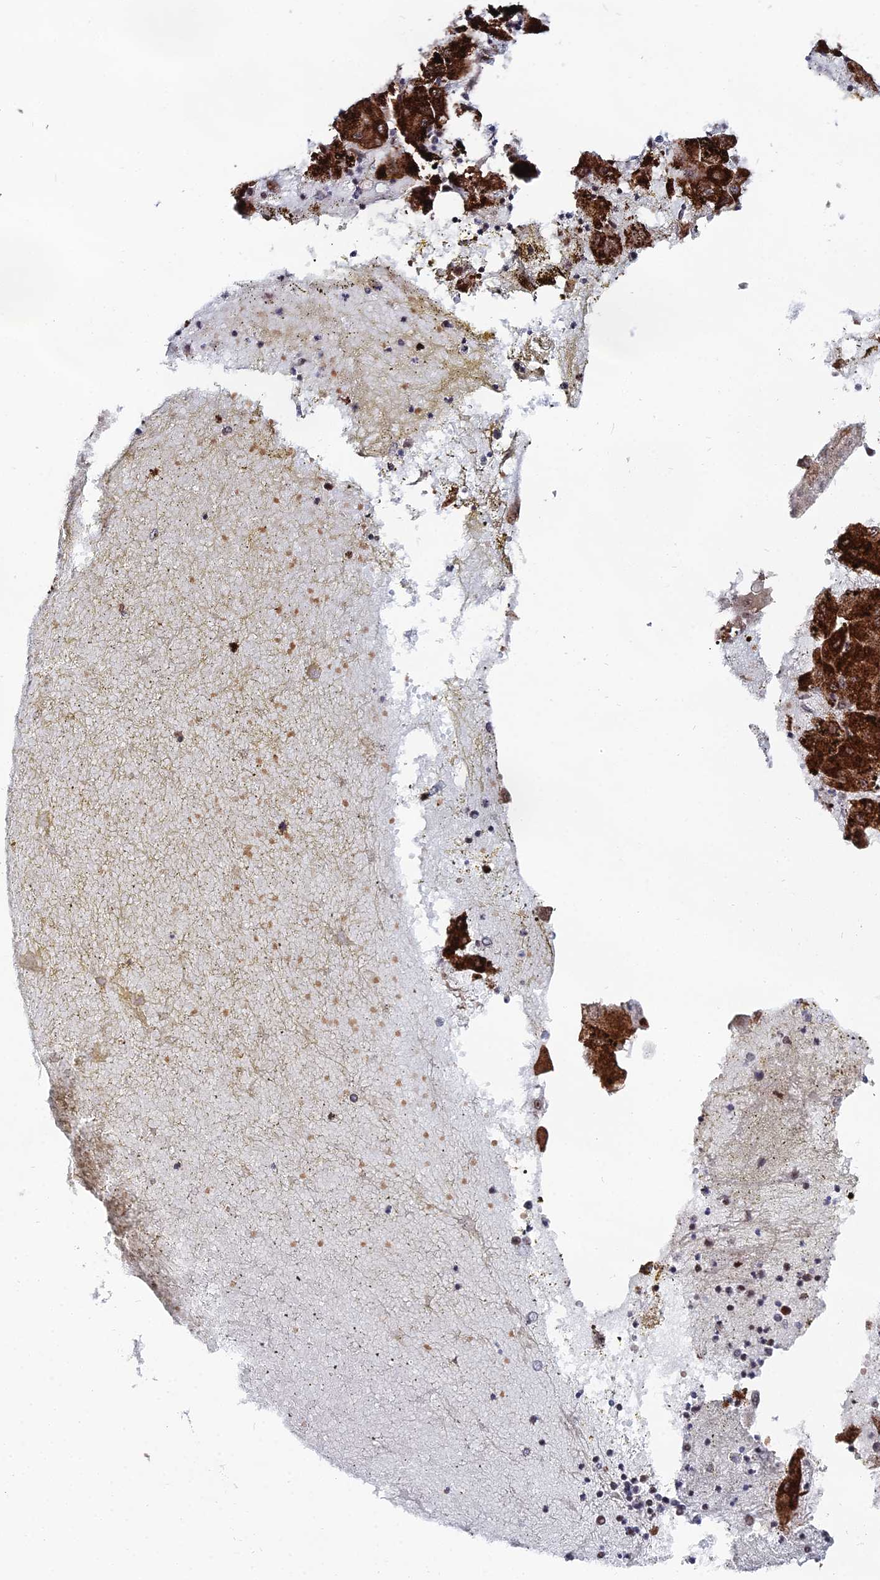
{"staining": {"intensity": "strong", "quantity": ">75%", "location": "cytoplasmic/membranous"}, "tissue": "liver cancer", "cell_type": "Tumor cells", "image_type": "cancer", "snomed": [{"axis": "morphology", "description": "Carcinoma, Hepatocellular, NOS"}, {"axis": "topography", "description": "Liver"}], "caption": "A micrograph of hepatocellular carcinoma (liver) stained for a protein shows strong cytoplasmic/membranous brown staining in tumor cells.", "gene": "GSC2", "patient": {"sex": "male", "age": 72}}